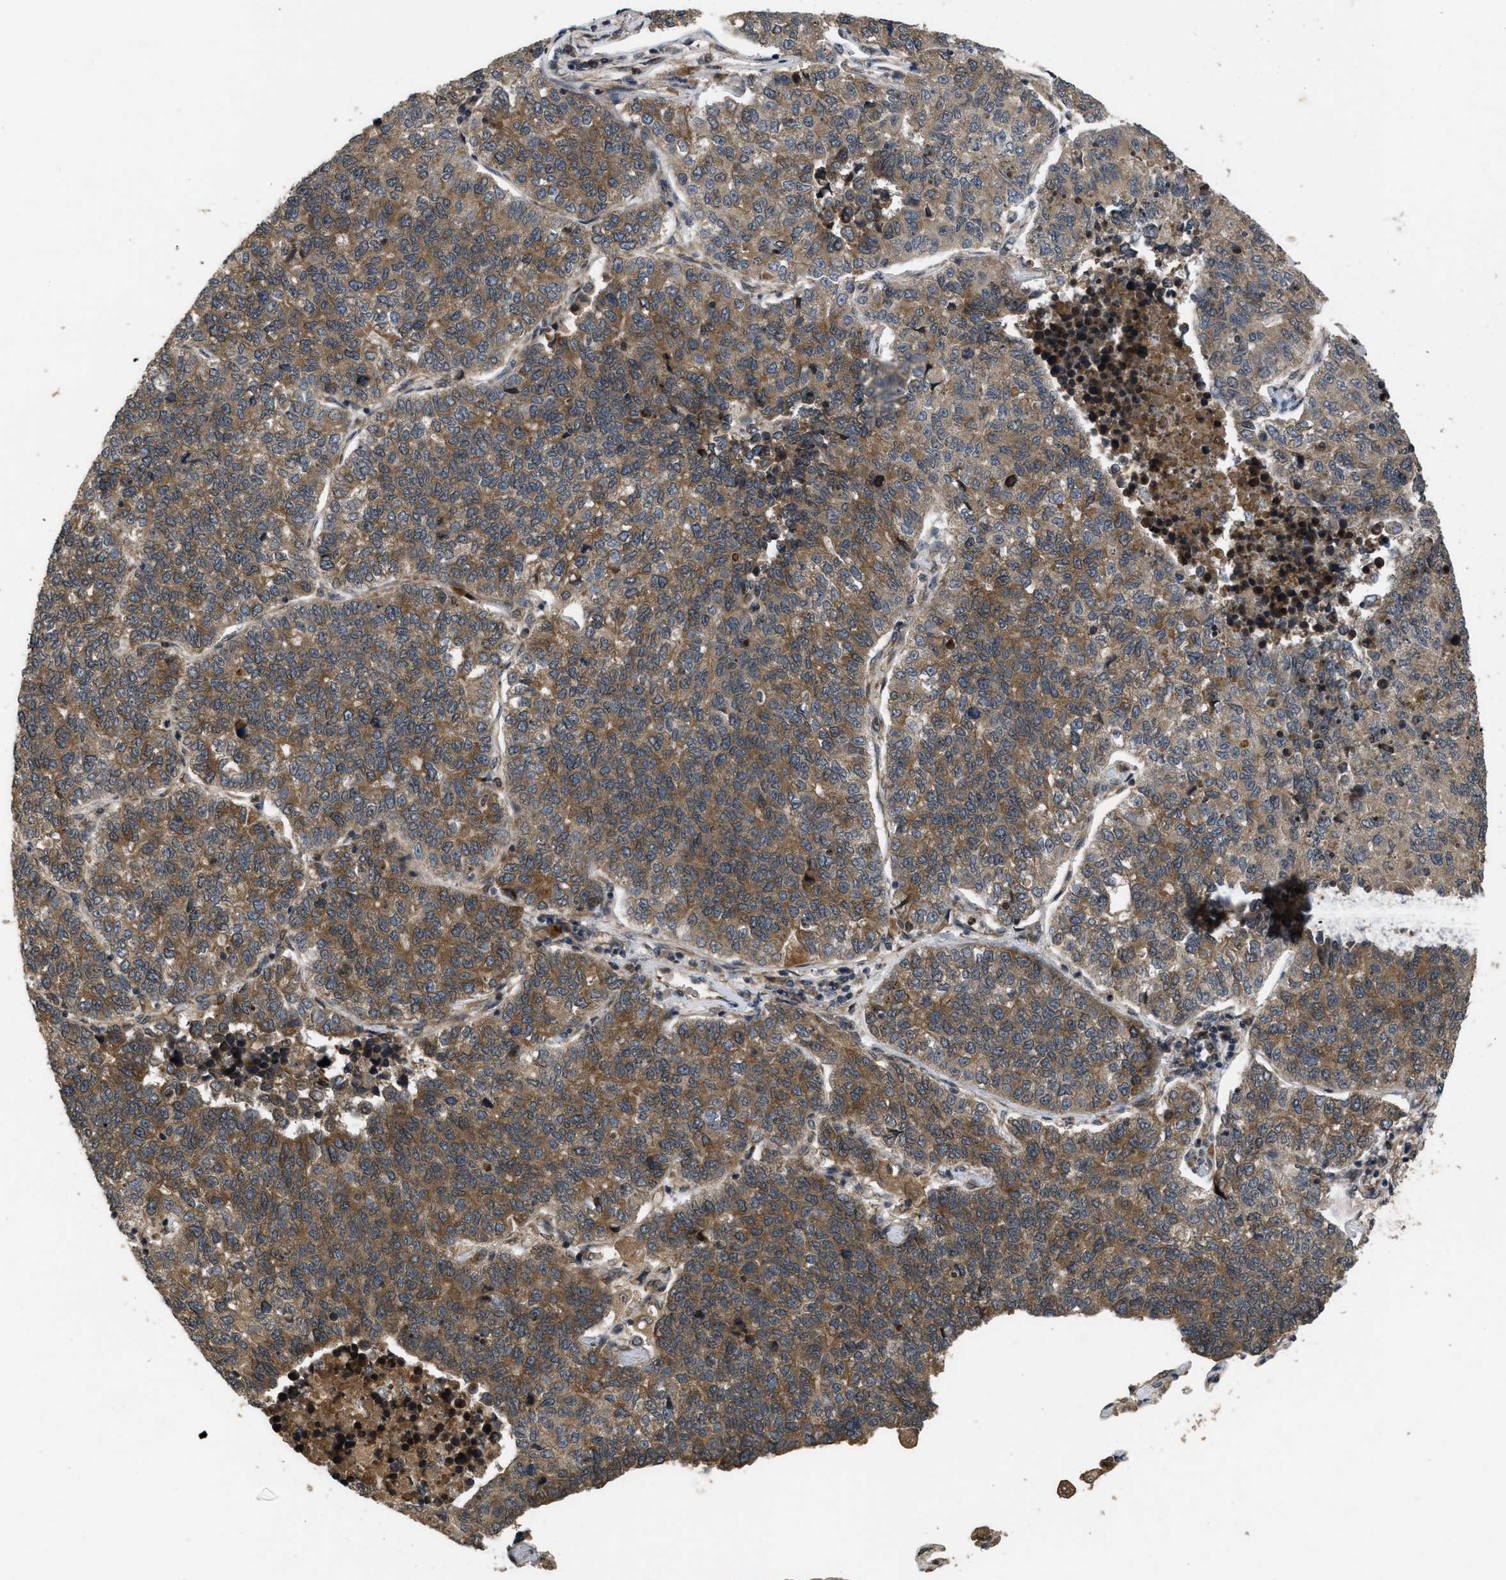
{"staining": {"intensity": "moderate", "quantity": ">75%", "location": "cytoplasmic/membranous"}, "tissue": "lung cancer", "cell_type": "Tumor cells", "image_type": "cancer", "snomed": [{"axis": "morphology", "description": "Adenocarcinoma, NOS"}, {"axis": "topography", "description": "Lung"}], "caption": "Protein staining by immunohistochemistry (IHC) exhibits moderate cytoplasmic/membranous expression in approximately >75% of tumor cells in adenocarcinoma (lung).", "gene": "SPTLC1", "patient": {"sex": "male", "age": 49}}